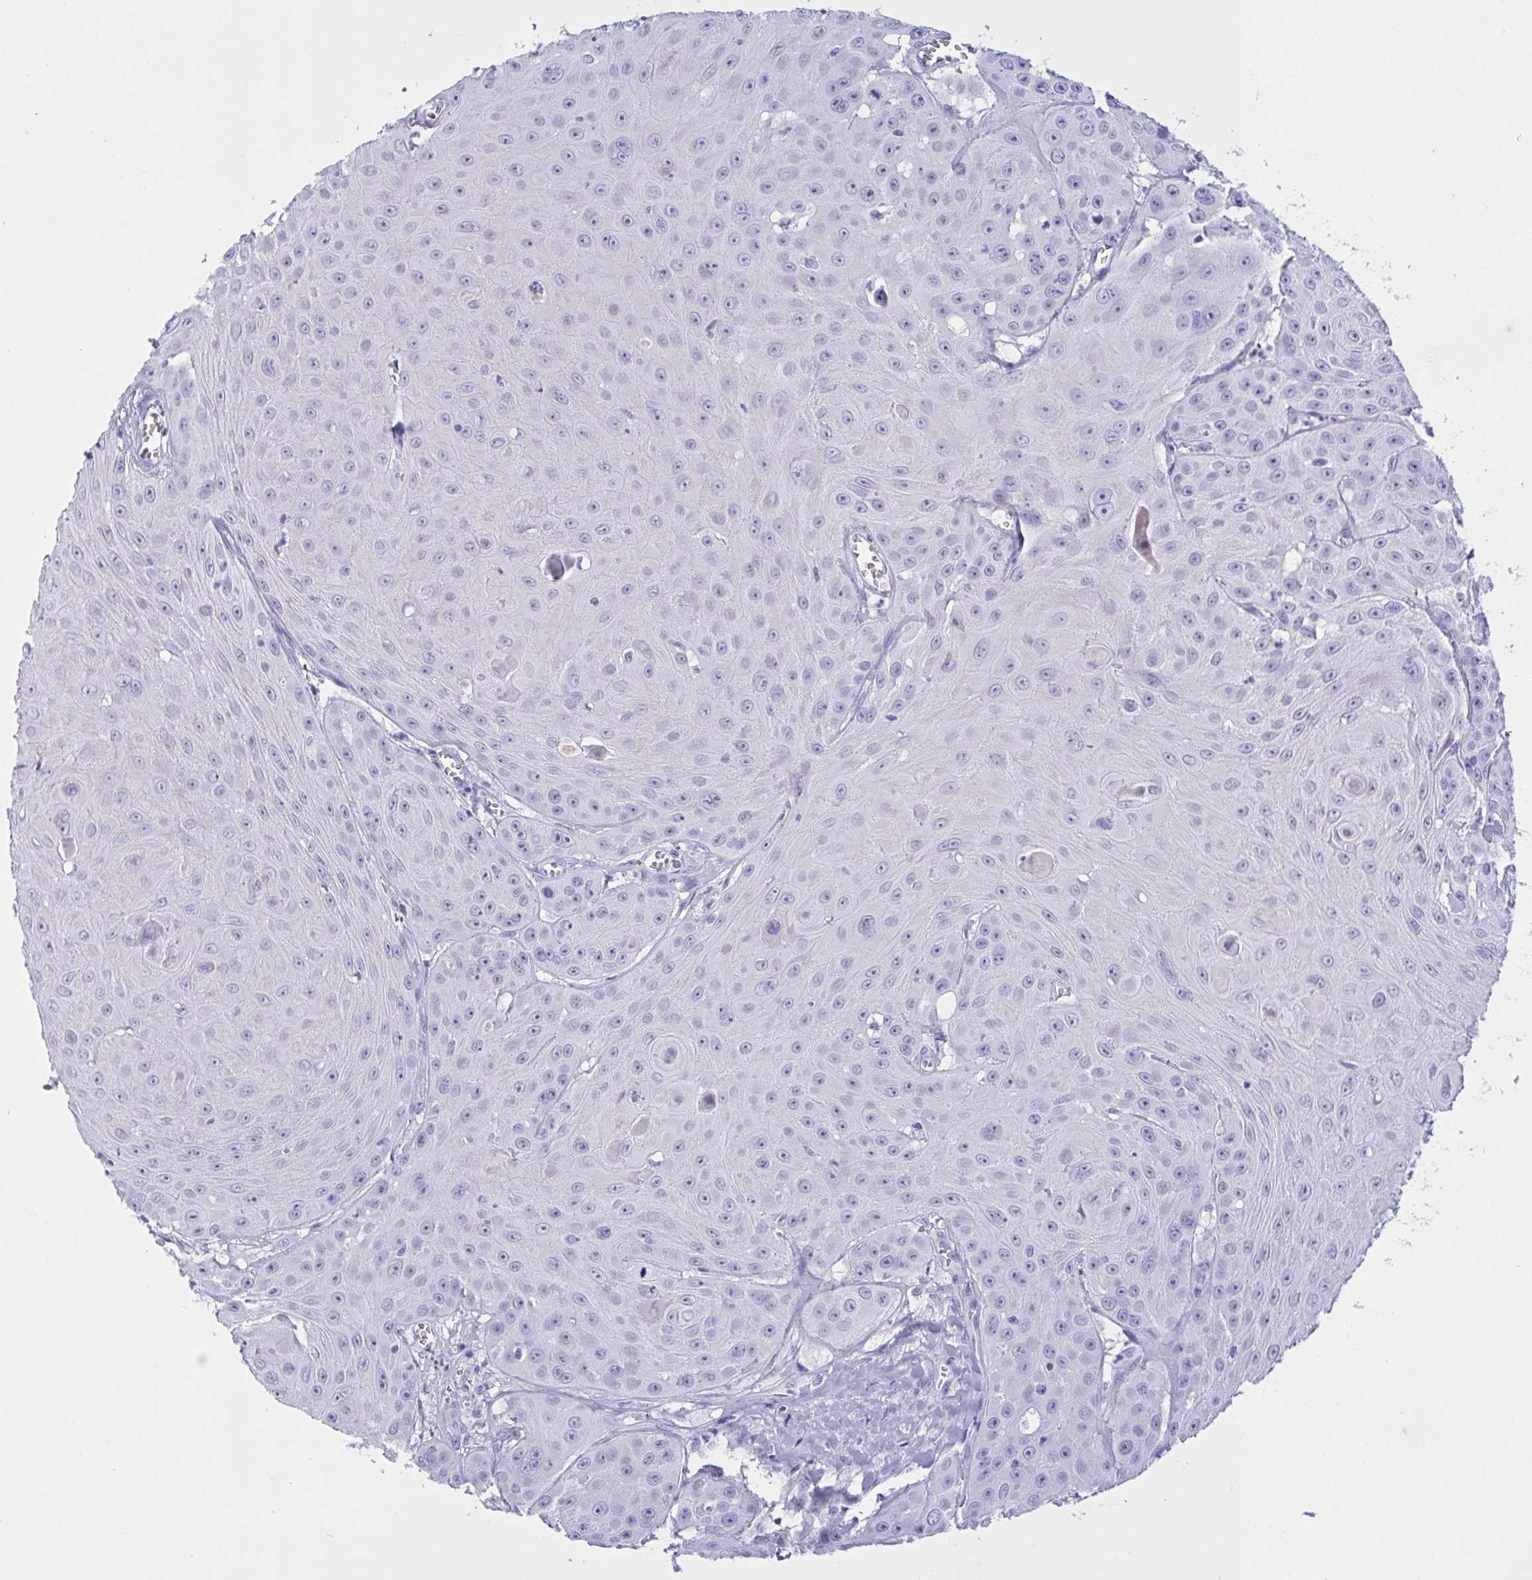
{"staining": {"intensity": "negative", "quantity": "none", "location": "none"}, "tissue": "head and neck cancer", "cell_type": "Tumor cells", "image_type": "cancer", "snomed": [{"axis": "morphology", "description": "Squamous cell carcinoma, NOS"}, {"axis": "topography", "description": "Oral tissue"}, {"axis": "topography", "description": "Head-Neck"}], "caption": "This is an immunohistochemistry (IHC) micrograph of head and neck cancer (squamous cell carcinoma). There is no positivity in tumor cells.", "gene": "OXLD1", "patient": {"sex": "male", "age": 81}}